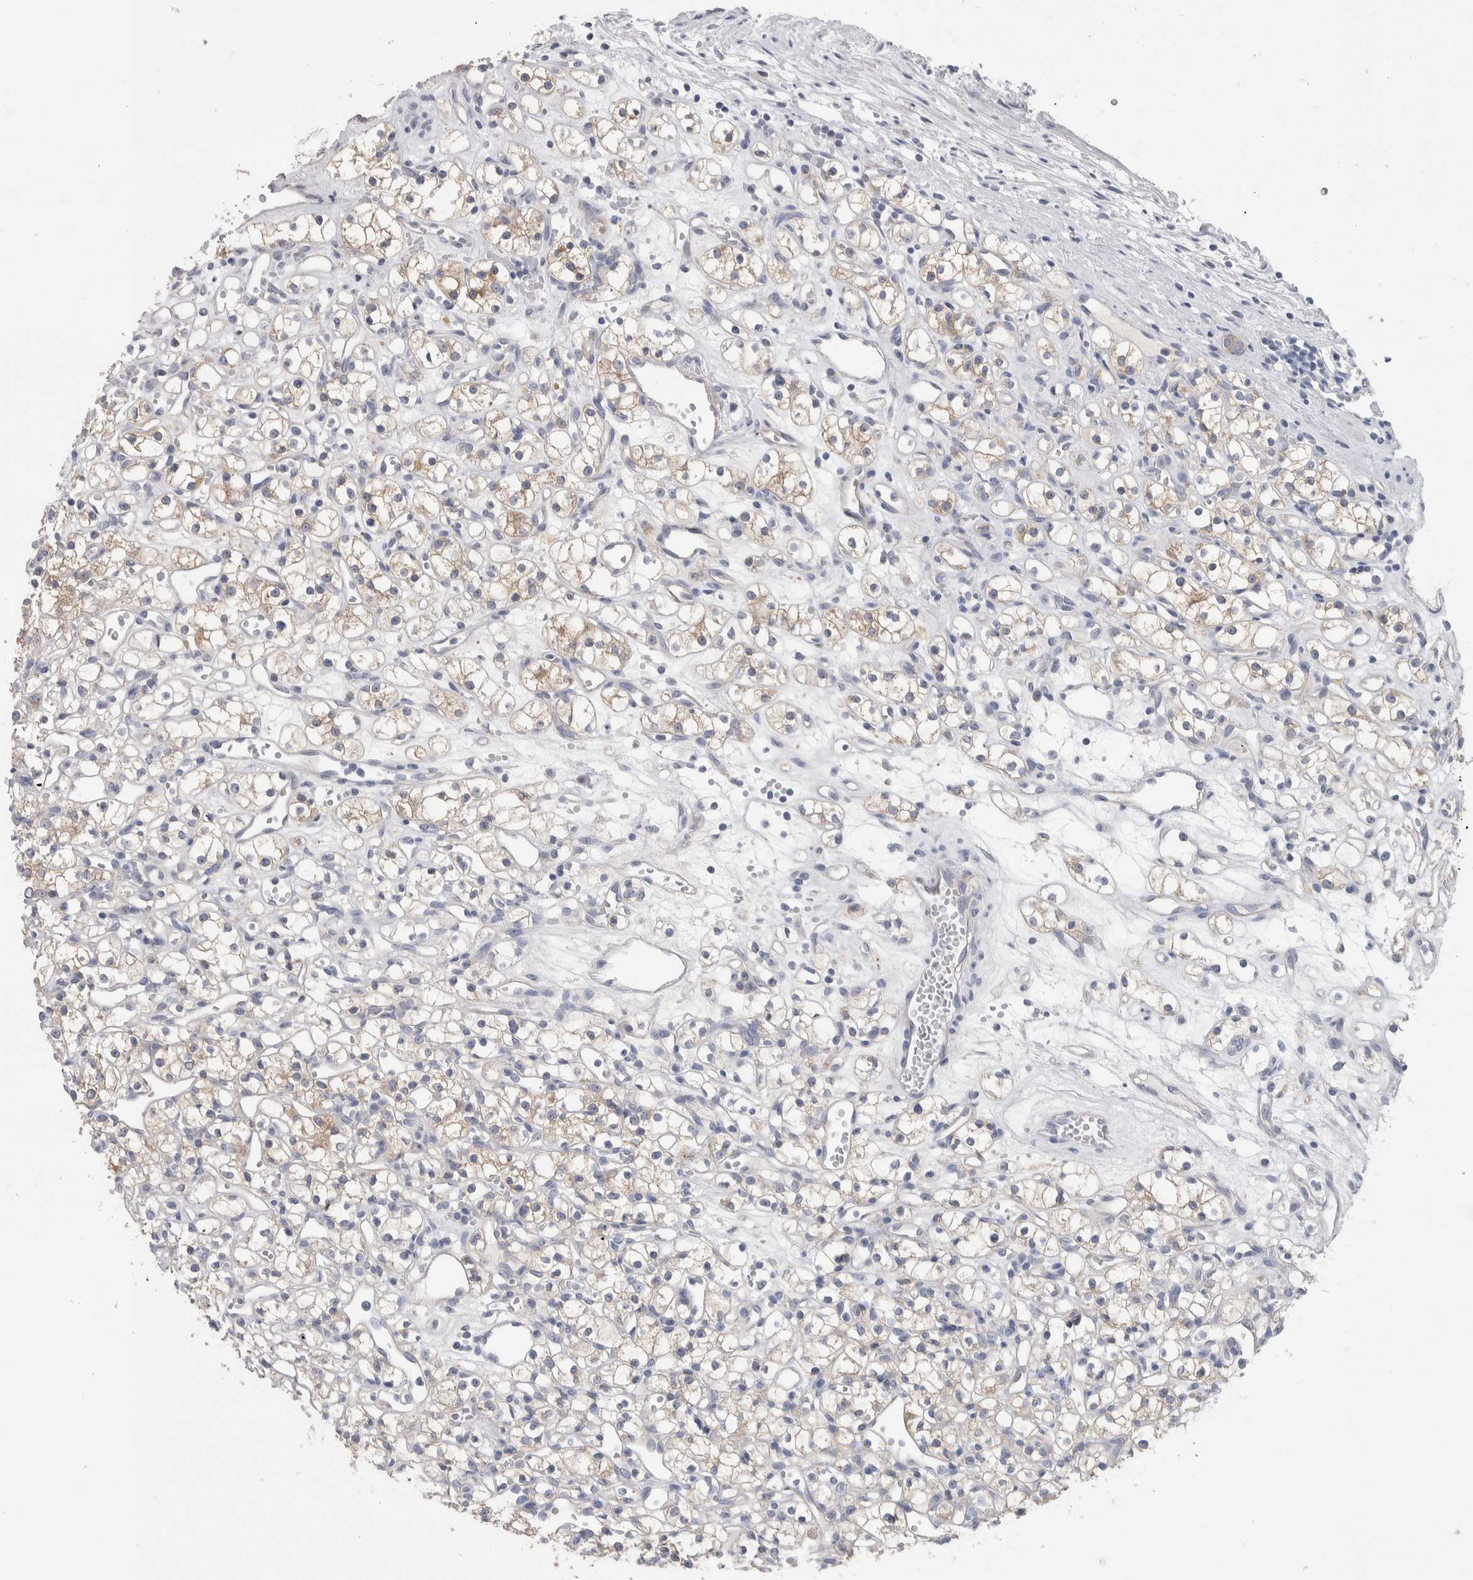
{"staining": {"intensity": "weak", "quantity": "25%-75%", "location": "cytoplasmic/membranous"}, "tissue": "renal cancer", "cell_type": "Tumor cells", "image_type": "cancer", "snomed": [{"axis": "morphology", "description": "Adenocarcinoma, NOS"}, {"axis": "topography", "description": "Kidney"}], "caption": "The immunohistochemical stain shows weak cytoplasmic/membranous staining in tumor cells of renal cancer tissue.", "gene": "GPHN", "patient": {"sex": "female", "age": 59}}